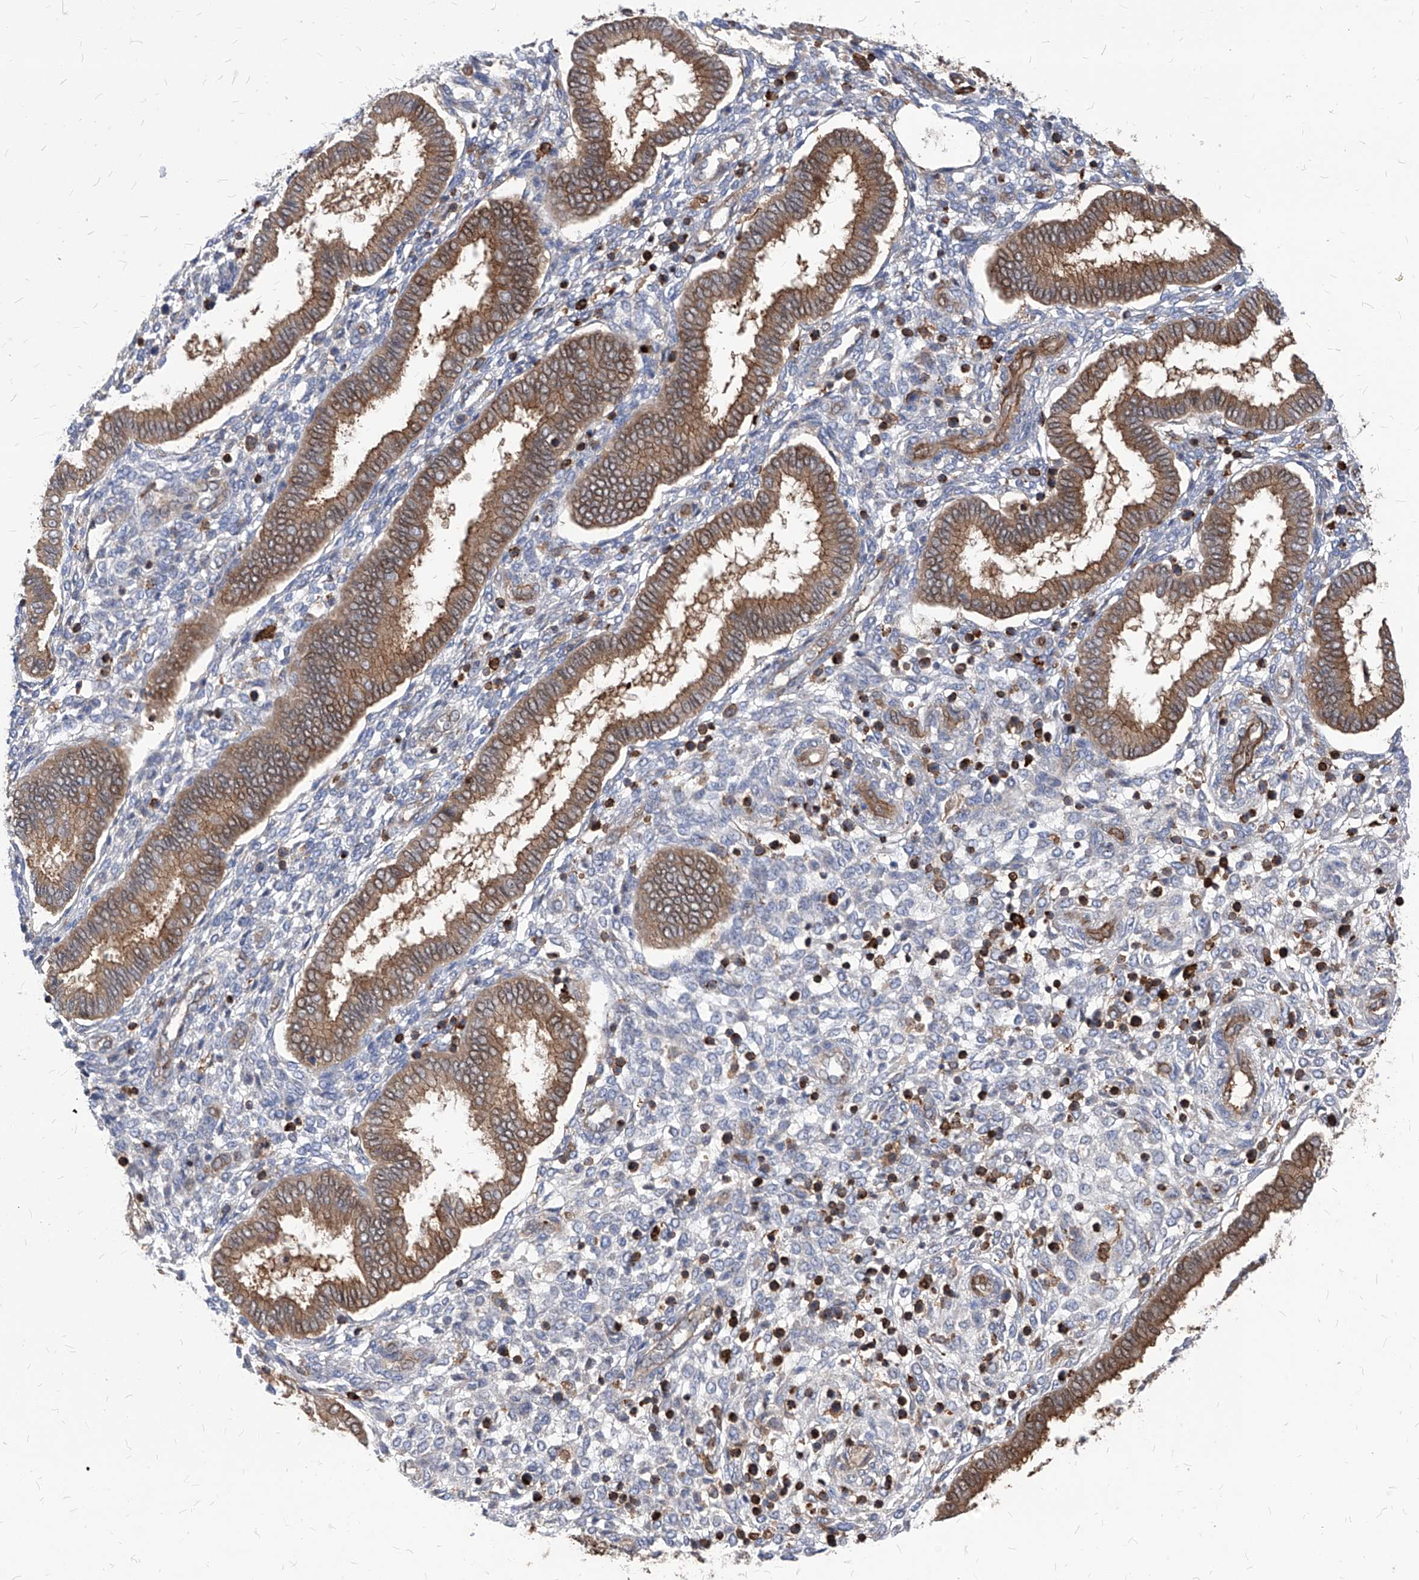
{"staining": {"intensity": "negative", "quantity": "none", "location": "none"}, "tissue": "endometrium", "cell_type": "Cells in endometrial stroma", "image_type": "normal", "snomed": [{"axis": "morphology", "description": "Normal tissue, NOS"}, {"axis": "topography", "description": "Endometrium"}], "caption": "Immunohistochemistry (IHC) image of unremarkable human endometrium stained for a protein (brown), which demonstrates no expression in cells in endometrial stroma.", "gene": "ABRACL", "patient": {"sex": "female", "age": 24}}